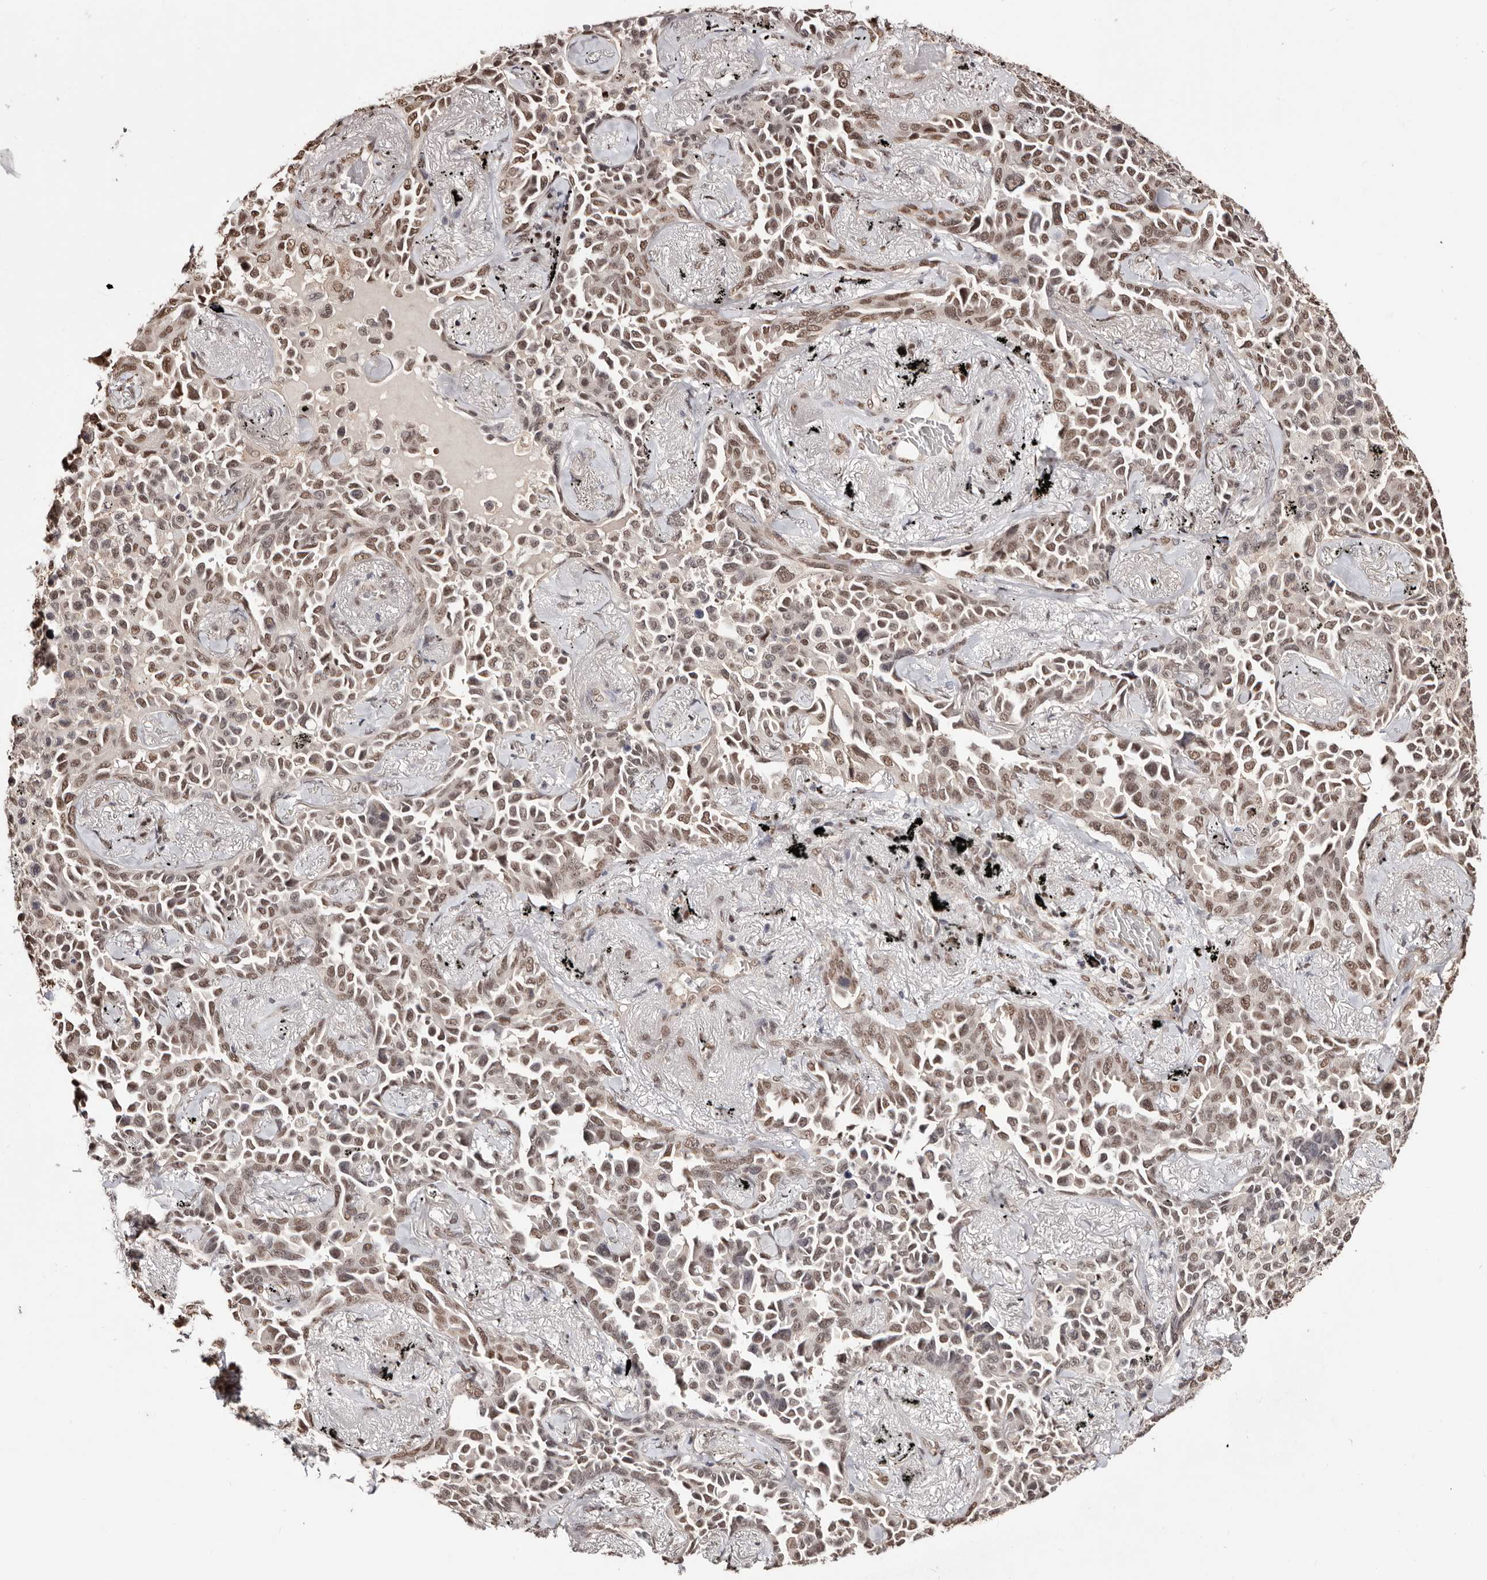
{"staining": {"intensity": "moderate", "quantity": ">75%", "location": "nuclear"}, "tissue": "lung cancer", "cell_type": "Tumor cells", "image_type": "cancer", "snomed": [{"axis": "morphology", "description": "Adenocarcinoma, NOS"}, {"axis": "topography", "description": "Lung"}], "caption": "IHC of lung cancer reveals medium levels of moderate nuclear positivity in approximately >75% of tumor cells. IHC stains the protein of interest in brown and the nuclei are stained blue.", "gene": "BICRAL", "patient": {"sex": "female", "age": 67}}